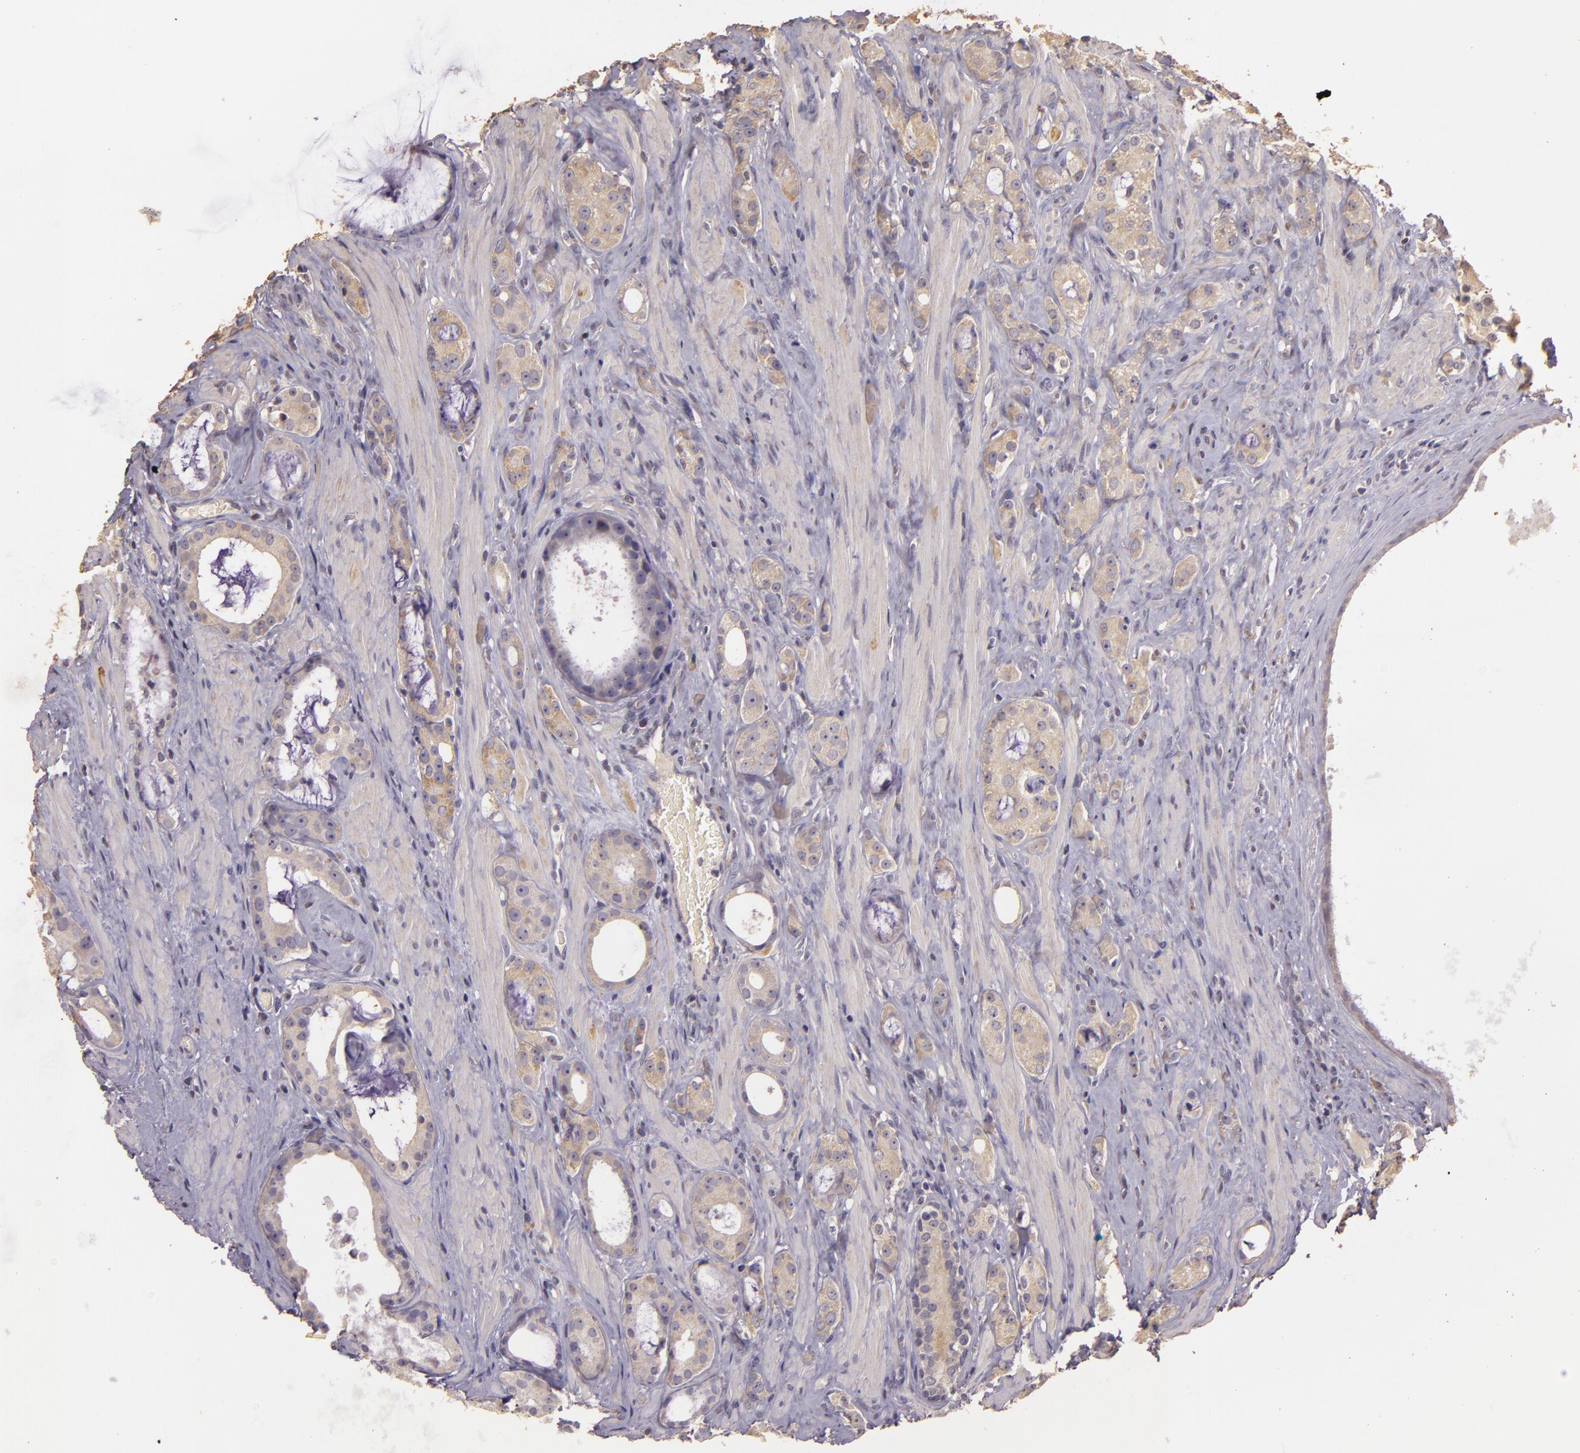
{"staining": {"intensity": "weak", "quantity": "25%-75%", "location": "cytoplasmic/membranous"}, "tissue": "prostate cancer", "cell_type": "Tumor cells", "image_type": "cancer", "snomed": [{"axis": "morphology", "description": "Adenocarcinoma, Medium grade"}, {"axis": "topography", "description": "Prostate"}], "caption": "Protein positivity by immunohistochemistry (IHC) shows weak cytoplasmic/membranous staining in about 25%-75% of tumor cells in prostate cancer (adenocarcinoma (medium-grade)).", "gene": "BCL2L13", "patient": {"sex": "male", "age": 73}}